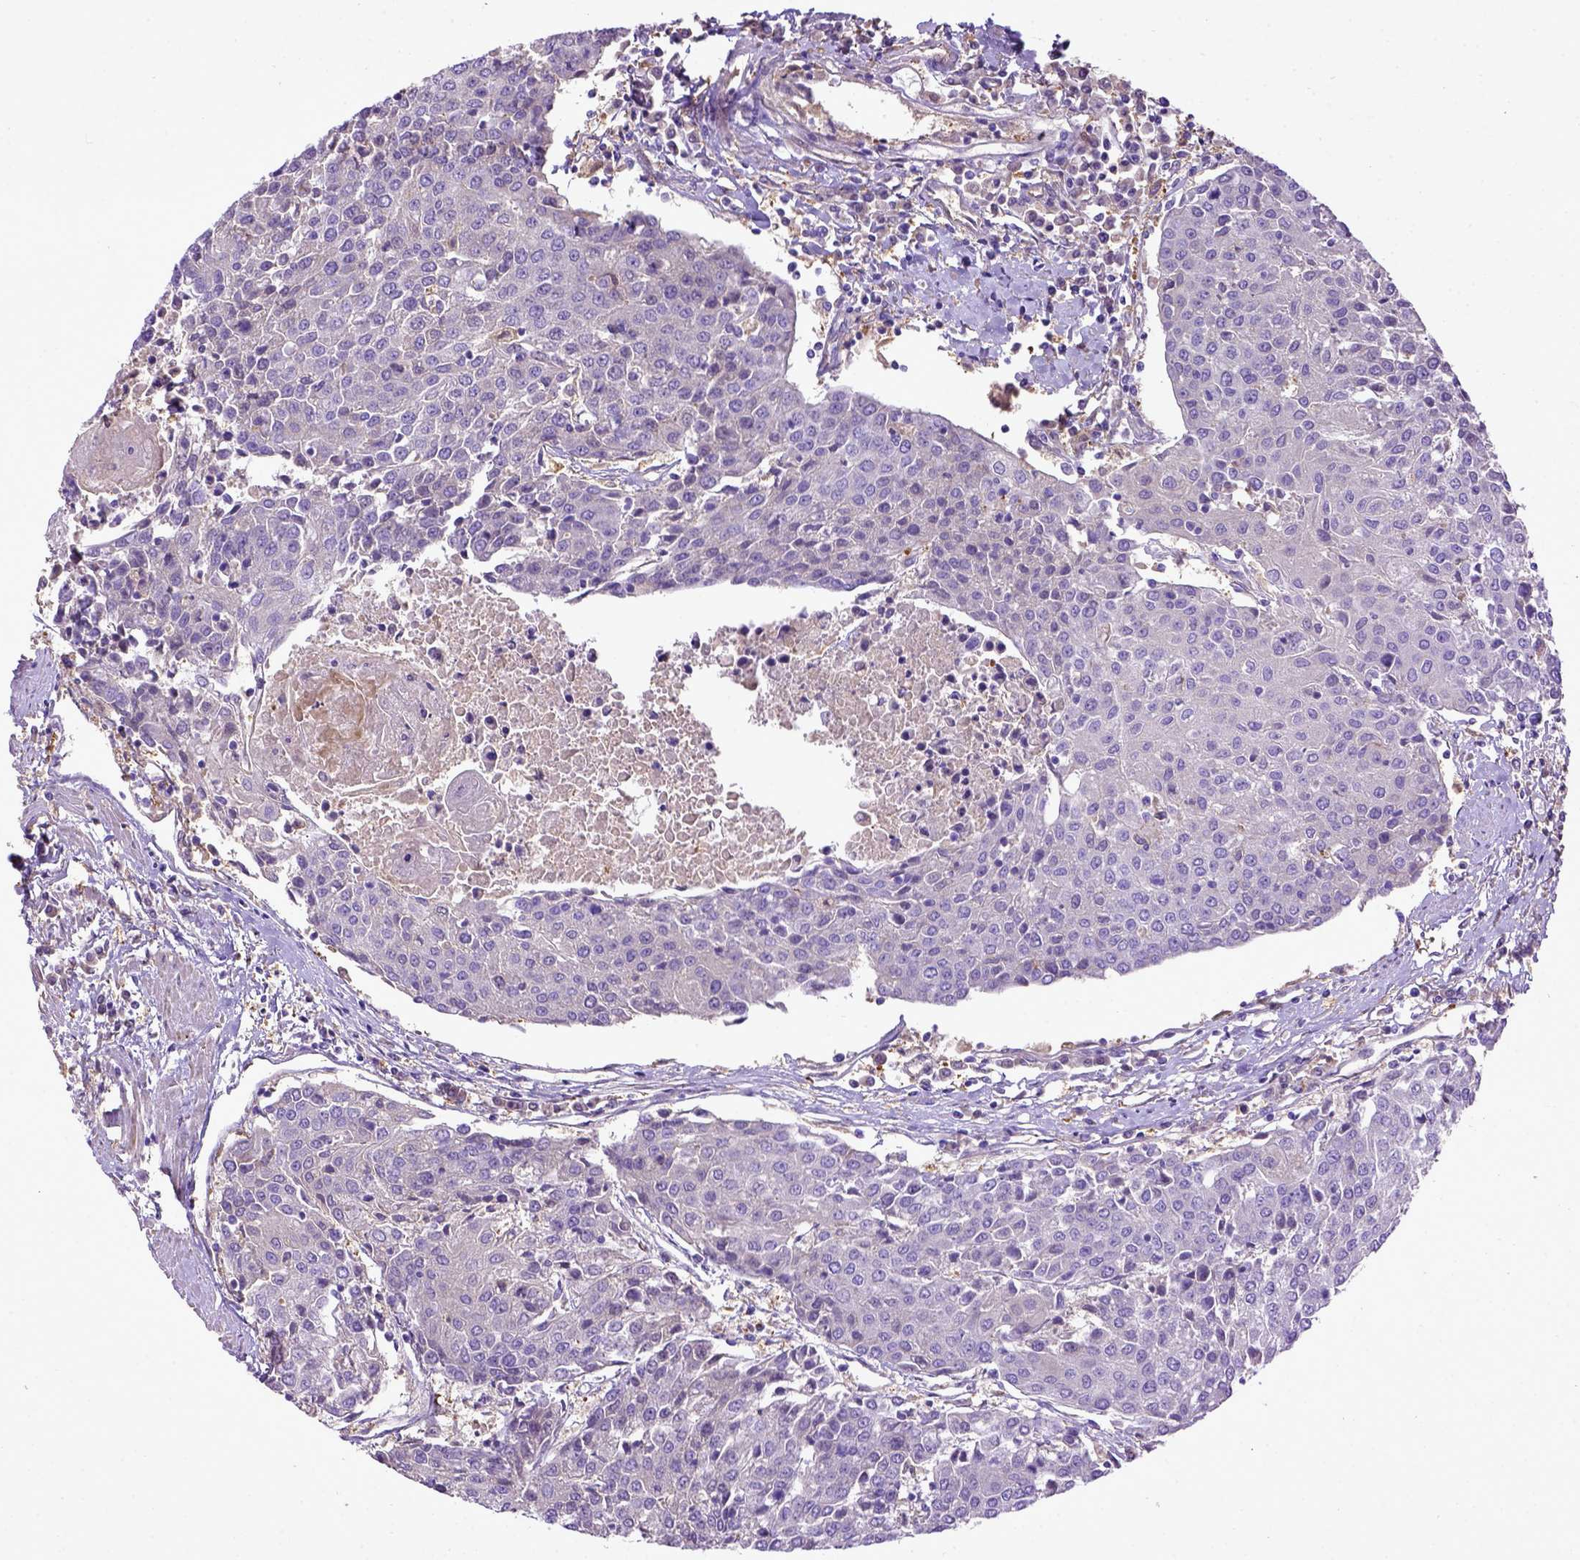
{"staining": {"intensity": "negative", "quantity": "none", "location": "none"}, "tissue": "urothelial cancer", "cell_type": "Tumor cells", "image_type": "cancer", "snomed": [{"axis": "morphology", "description": "Urothelial carcinoma, High grade"}, {"axis": "topography", "description": "Urinary bladder"}], "caption": "High-grade urothelial carcinoma was stained to show a protein in brown. There is no significant staining in tumor cells.", "gene": "DEPDC1B", "patient": {"sex": "female", "age": 85}}